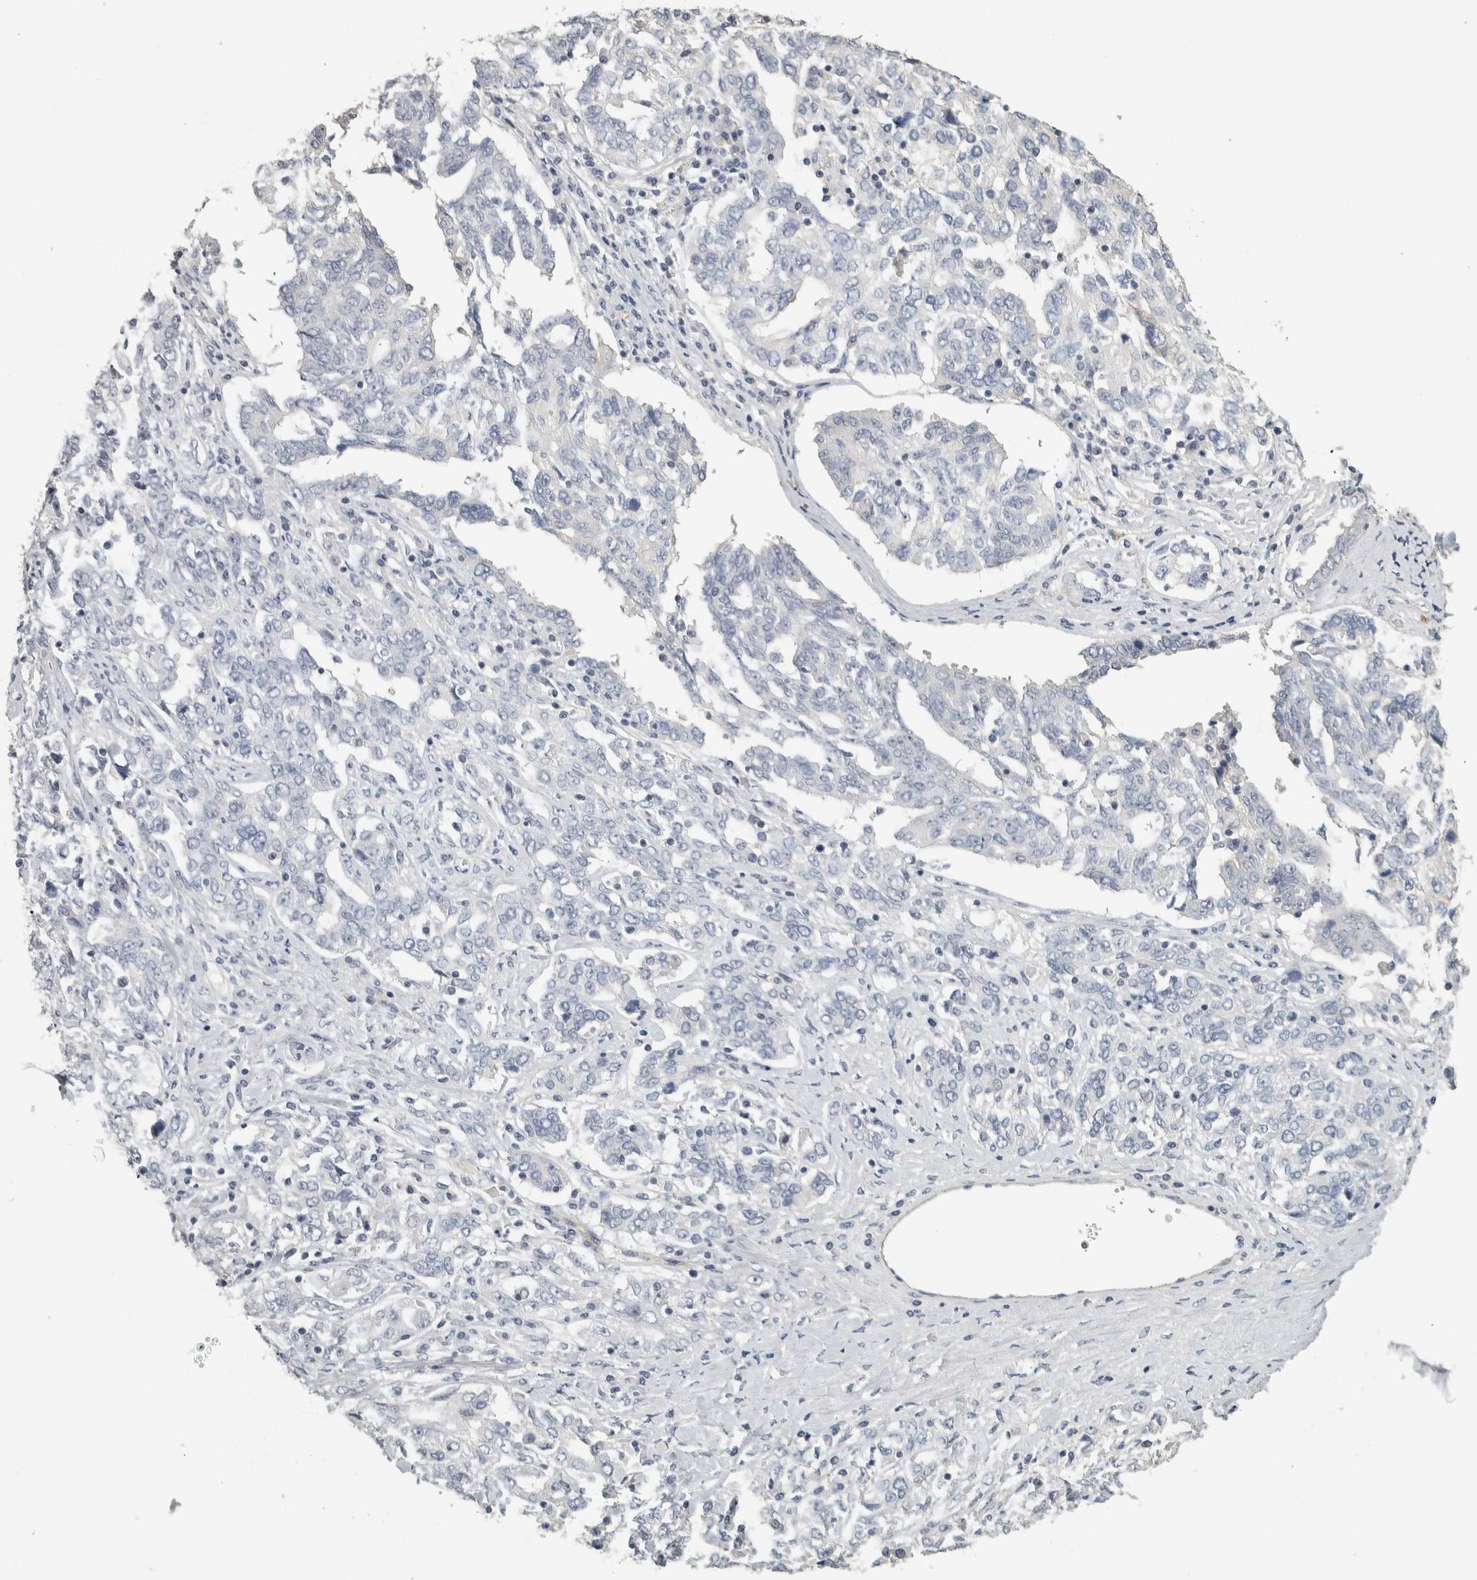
{"staining": {"intensity": "negative", "quantity": "none", "location": "none"}, "tissue": "ovarian cancer", "cell_type": "Tumor cells", "image_type": "cancer", "snomed": [{"axis": "morphology", "description": "Carcinoma, endometroid"}, {"axis": "topography", "description": "Ovary"}], "caption": "IHC micrograph of neoplastic tissue: human ovarian cancer stained with DAB displays no significant protein positivity in tumor cells.", "gene": "DCAF10", "patient": {"sex": "female", "age": 62}}